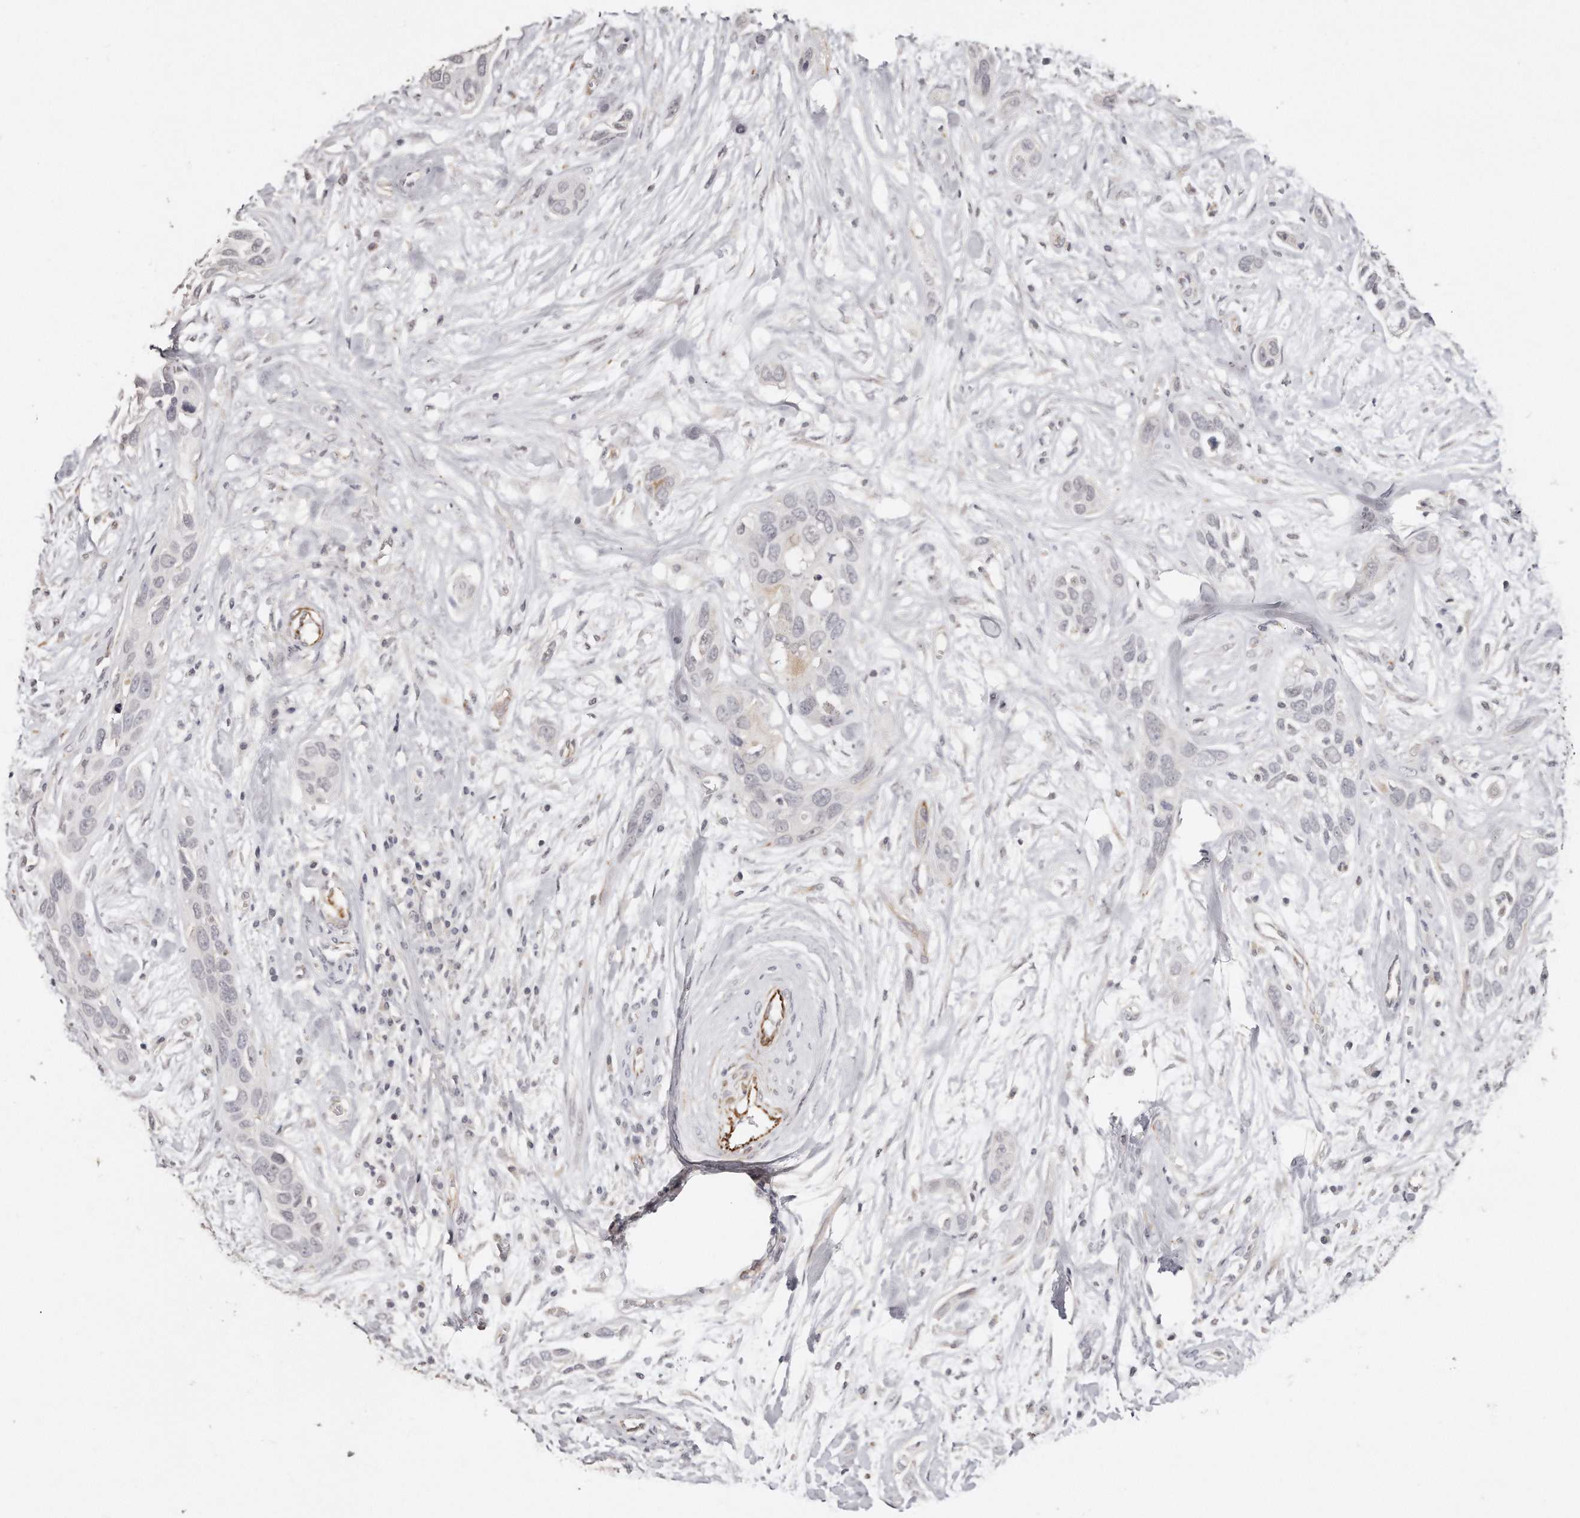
{"staining": {"intensity": "negative", "quantity": "none", "location": "none"}, "tissue": "pancreatic cancer", "cell_type": "Tumor cells", "image_type": "cancer", "snomed": [{"axis": "morphology", "description": "Adenocarcinoma, NOS"}, {"axis": "topography", "description": "Pancreas"}], "caption": "Tumor cells show no significant protein expression in pancreatic adenocarcinoma.", "gene": "ZYG11A", "patient": {"sex": "female", "age": 60}}